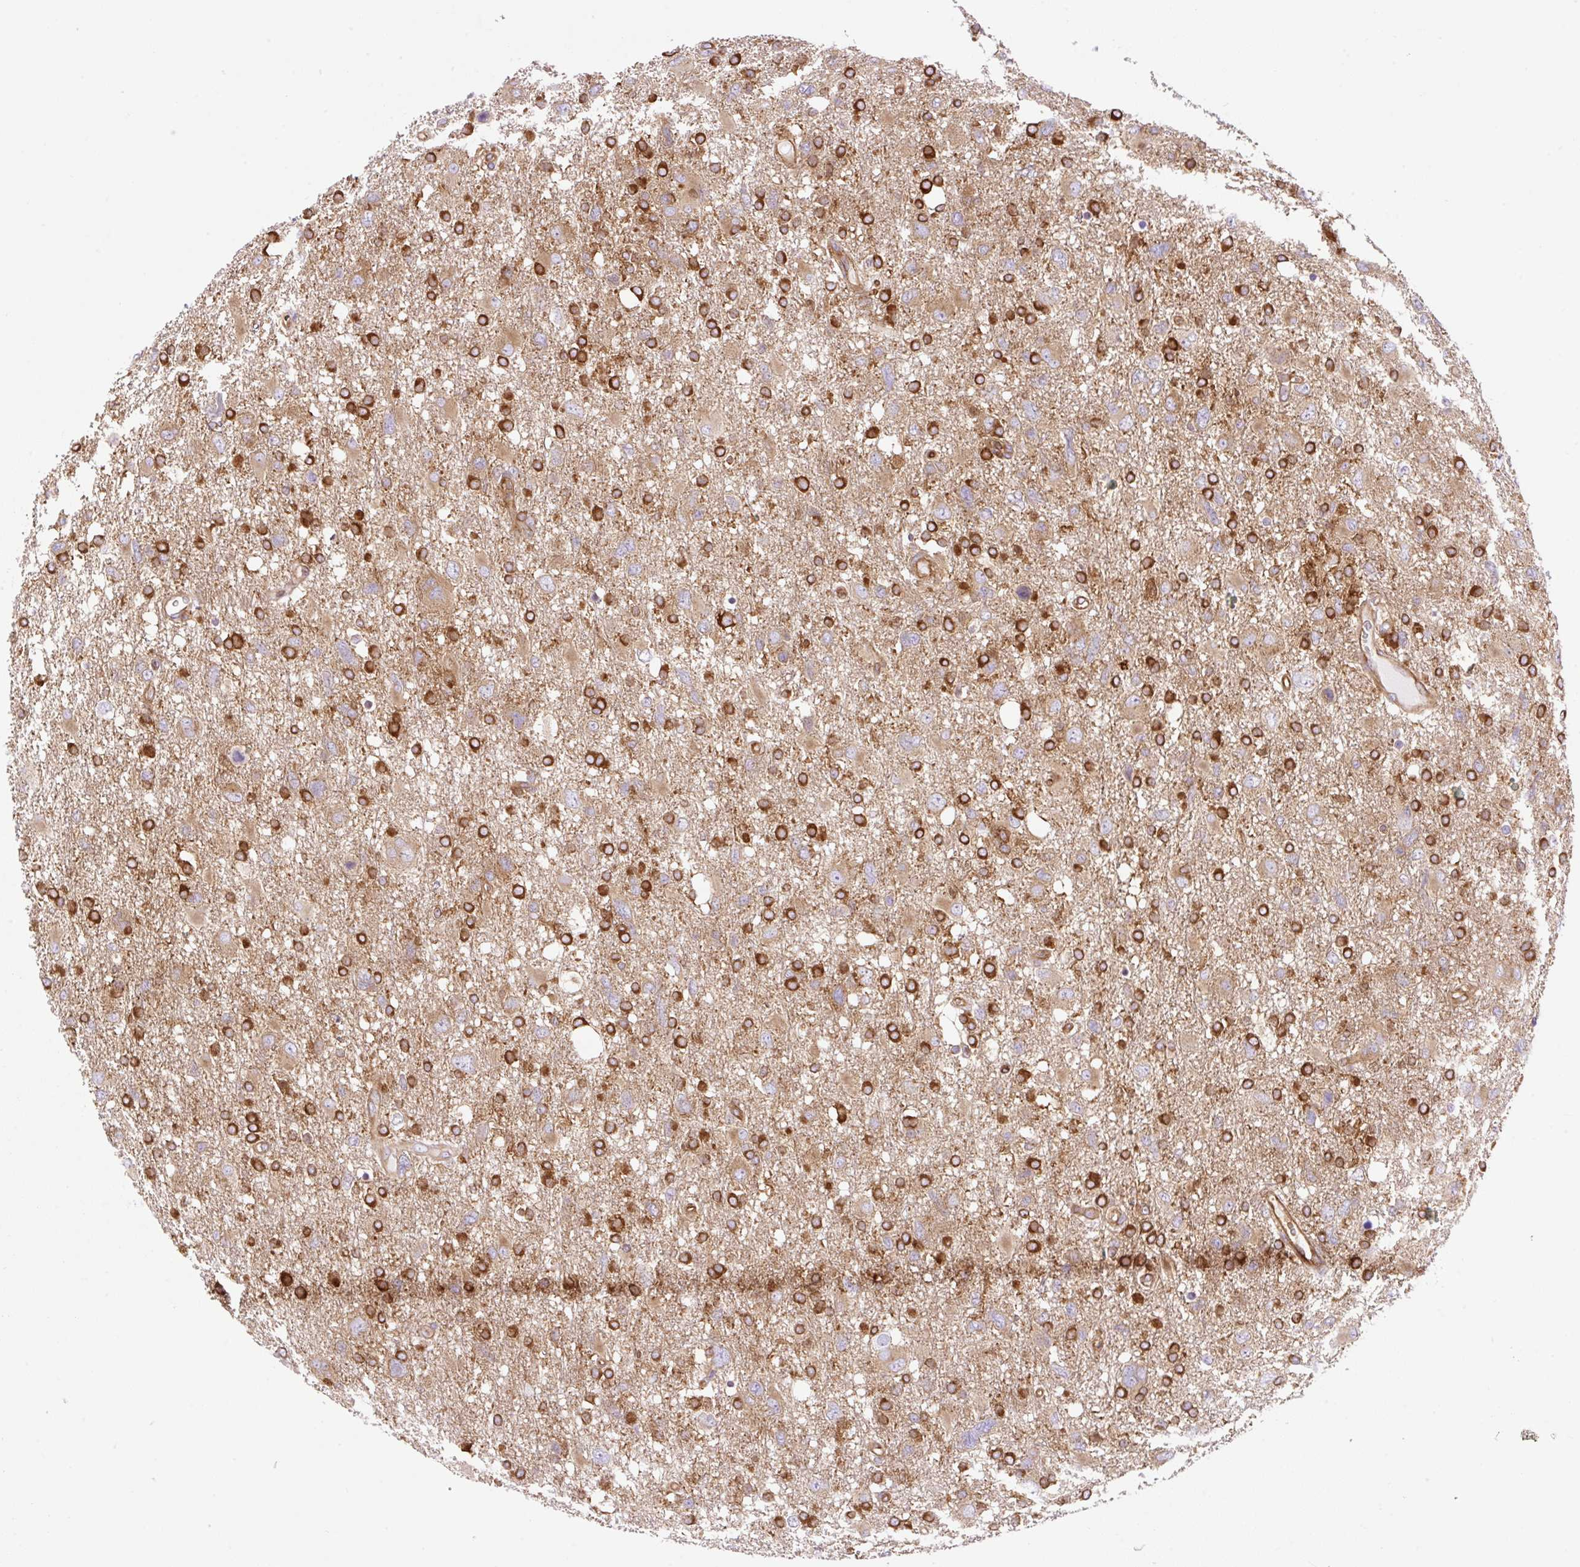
{"staining": {"intensity": "strong", "quantity": "25%-75%", "location": "cytoplasmic/membranous"}, "tissue": "glioma", "cell_type": "Tumor cells", "image_type": "cancer", "snomed": [{"axis": "morphology", "description": "Glioma, malignant, High grade"}, {"axis": "topography", "description": "Brain"}], "caption": "Strong cytoplasmic/membranous protein expression is identified in about 25%-75% of tumor cells in glioma.", "gene": "DNM2", "patient": {"sex": "male", "age": 61}}